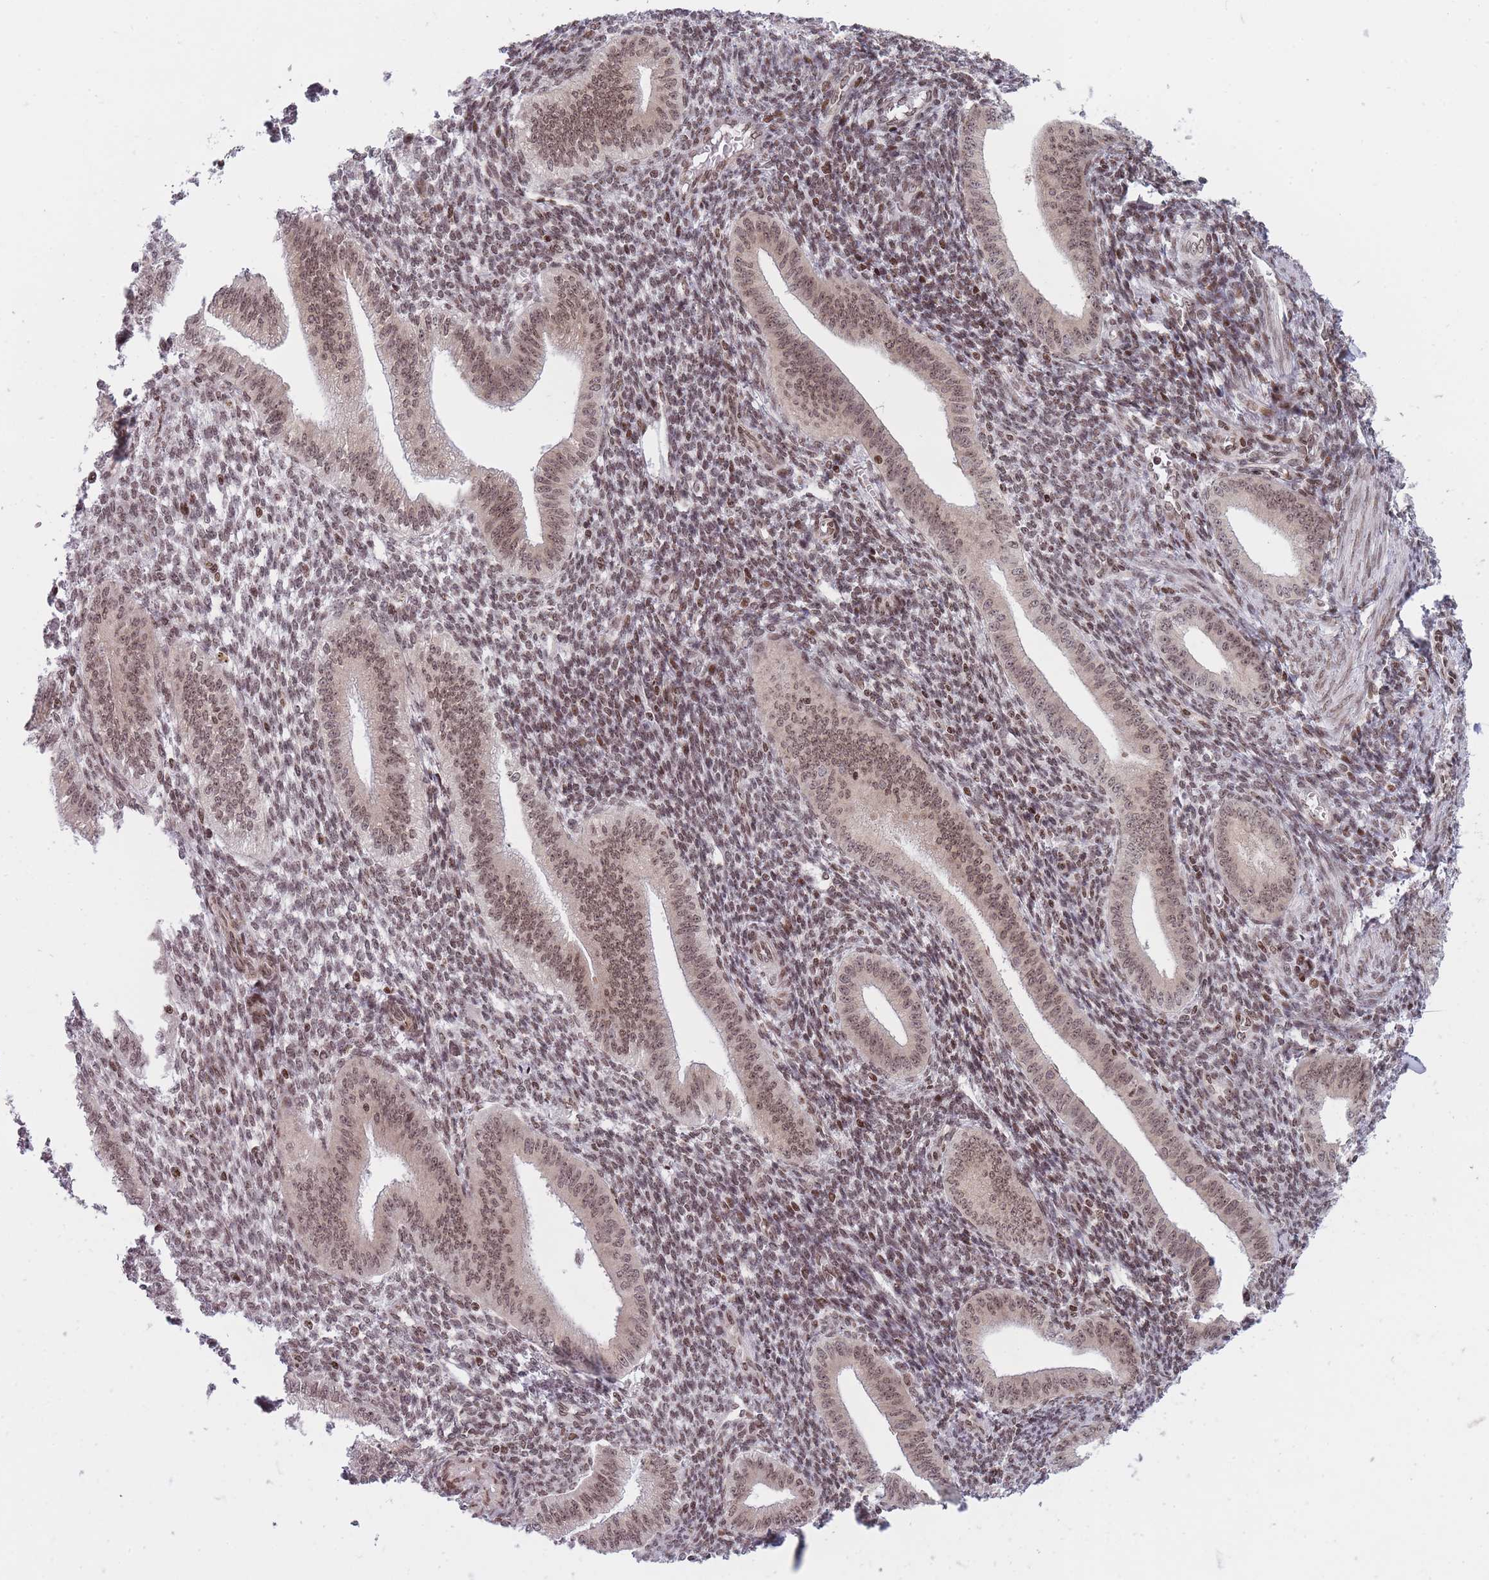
{"staining": {"intensity": "moderate", "quantity": ">75%", "location": "nuclear"}, "tissue": "endometrium", "cell_type": "Cells in endometrial stroma", "image_type": "normal", "snomed": [{"axis": "morphology", "description": "Normal tissue, NOS"}, {"axis": "topography", "description": "Endometrium"}], "caption": "The immunohistochemical stain highlights moderate nuclear staining in cells in endometrial stroma of benign endometrium.", "gene": "TMC6", "patient": {"sex": "female", "age": 34}}